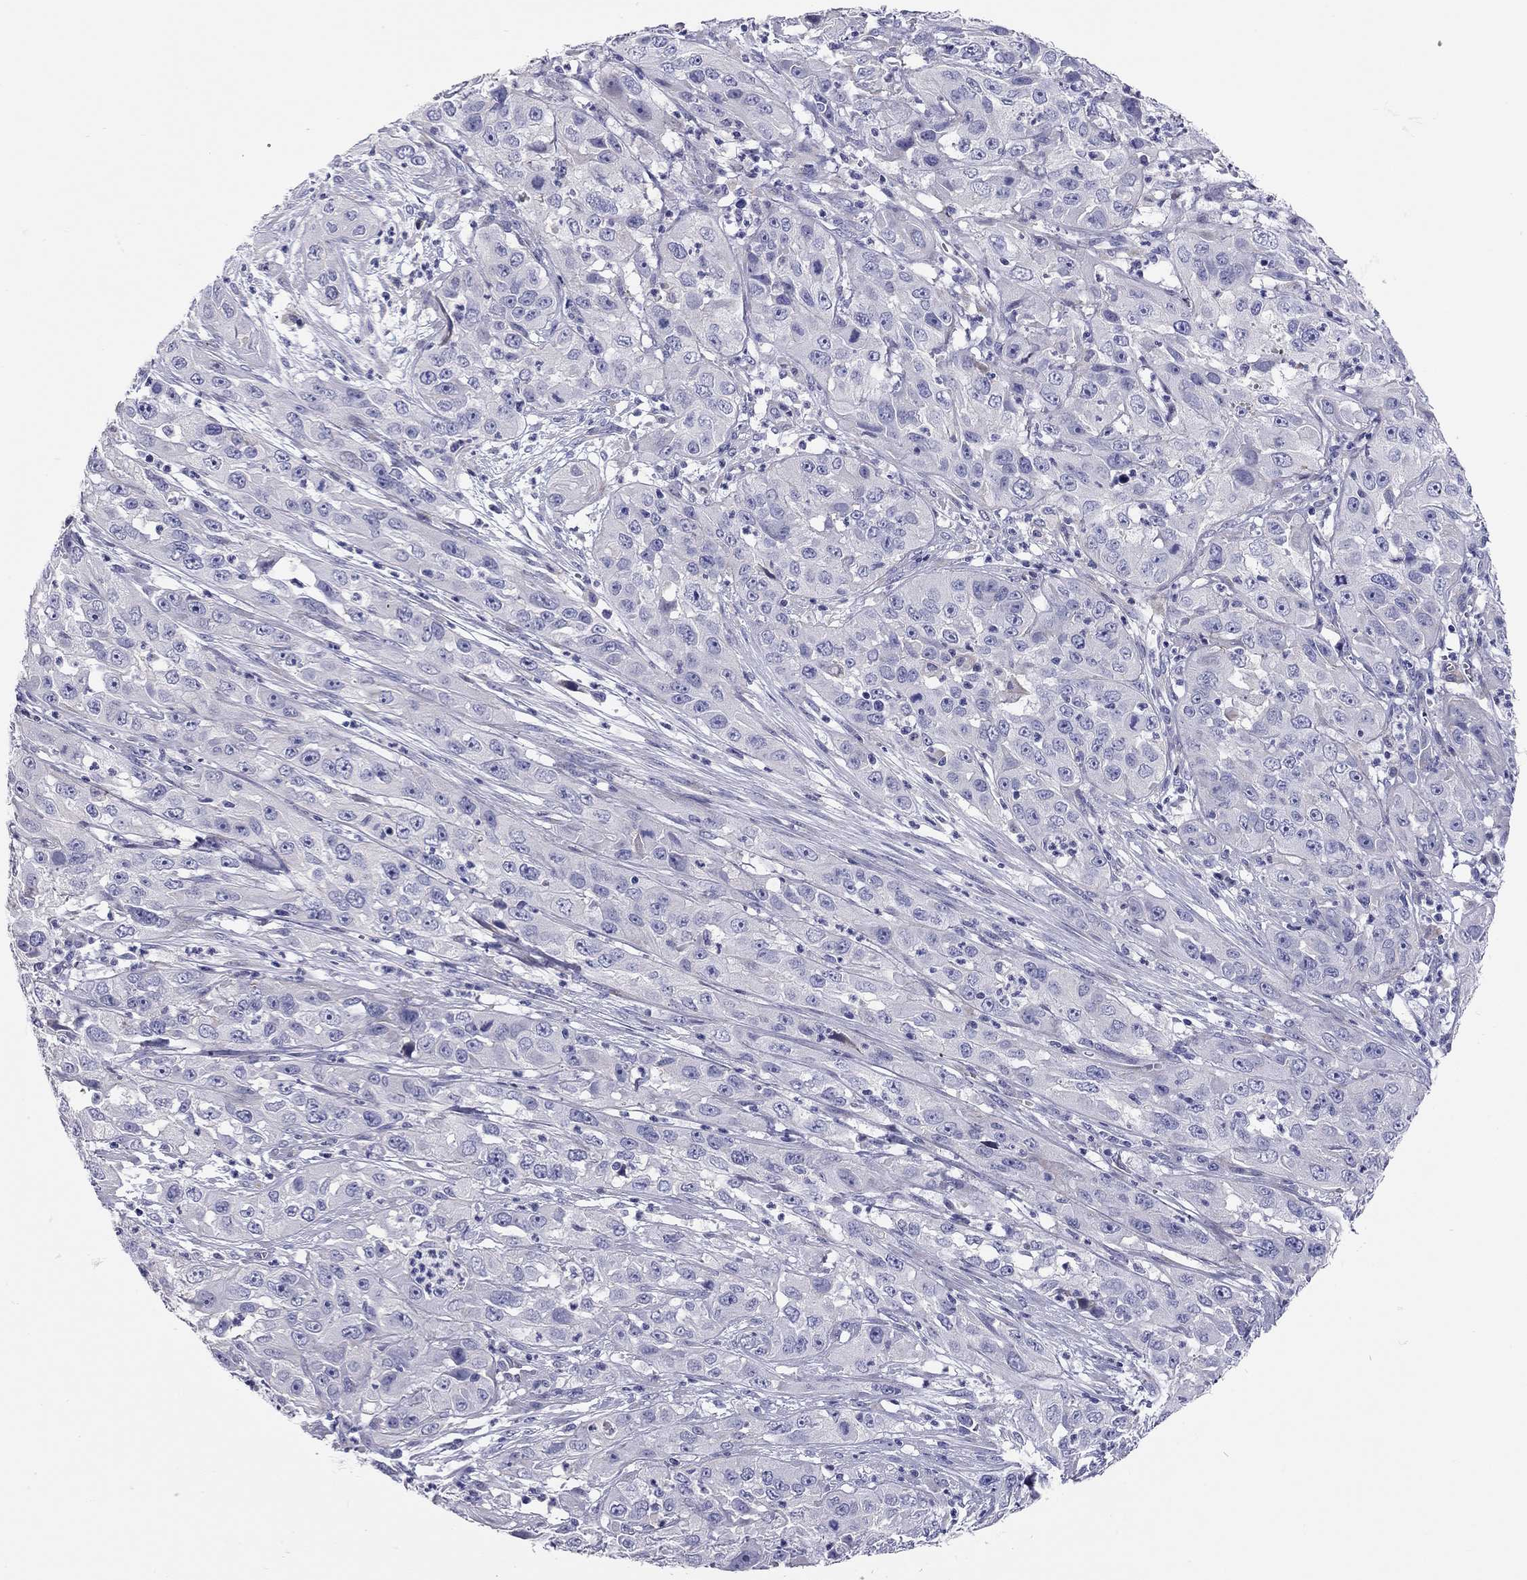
{"staining": {"intensity": "negative", "quantity": "none", "location": "none"}, "tissue": "cervical cancer", "cell_type": "Tumor cells", "image_type": "cancer", "snomed": [{"axis": "morphology", "description": "Squamous cell carcinoma, NOS"}, {"axis": "topography", "description": "Cervix"}], "caption": "Immunohistochemical staining of human cervical cancer (squamous cell carcinoma) displays no significant positivity in tumor cells.", "gene": "SCARB1", "patient": {"sex": "female", "age": 32}}